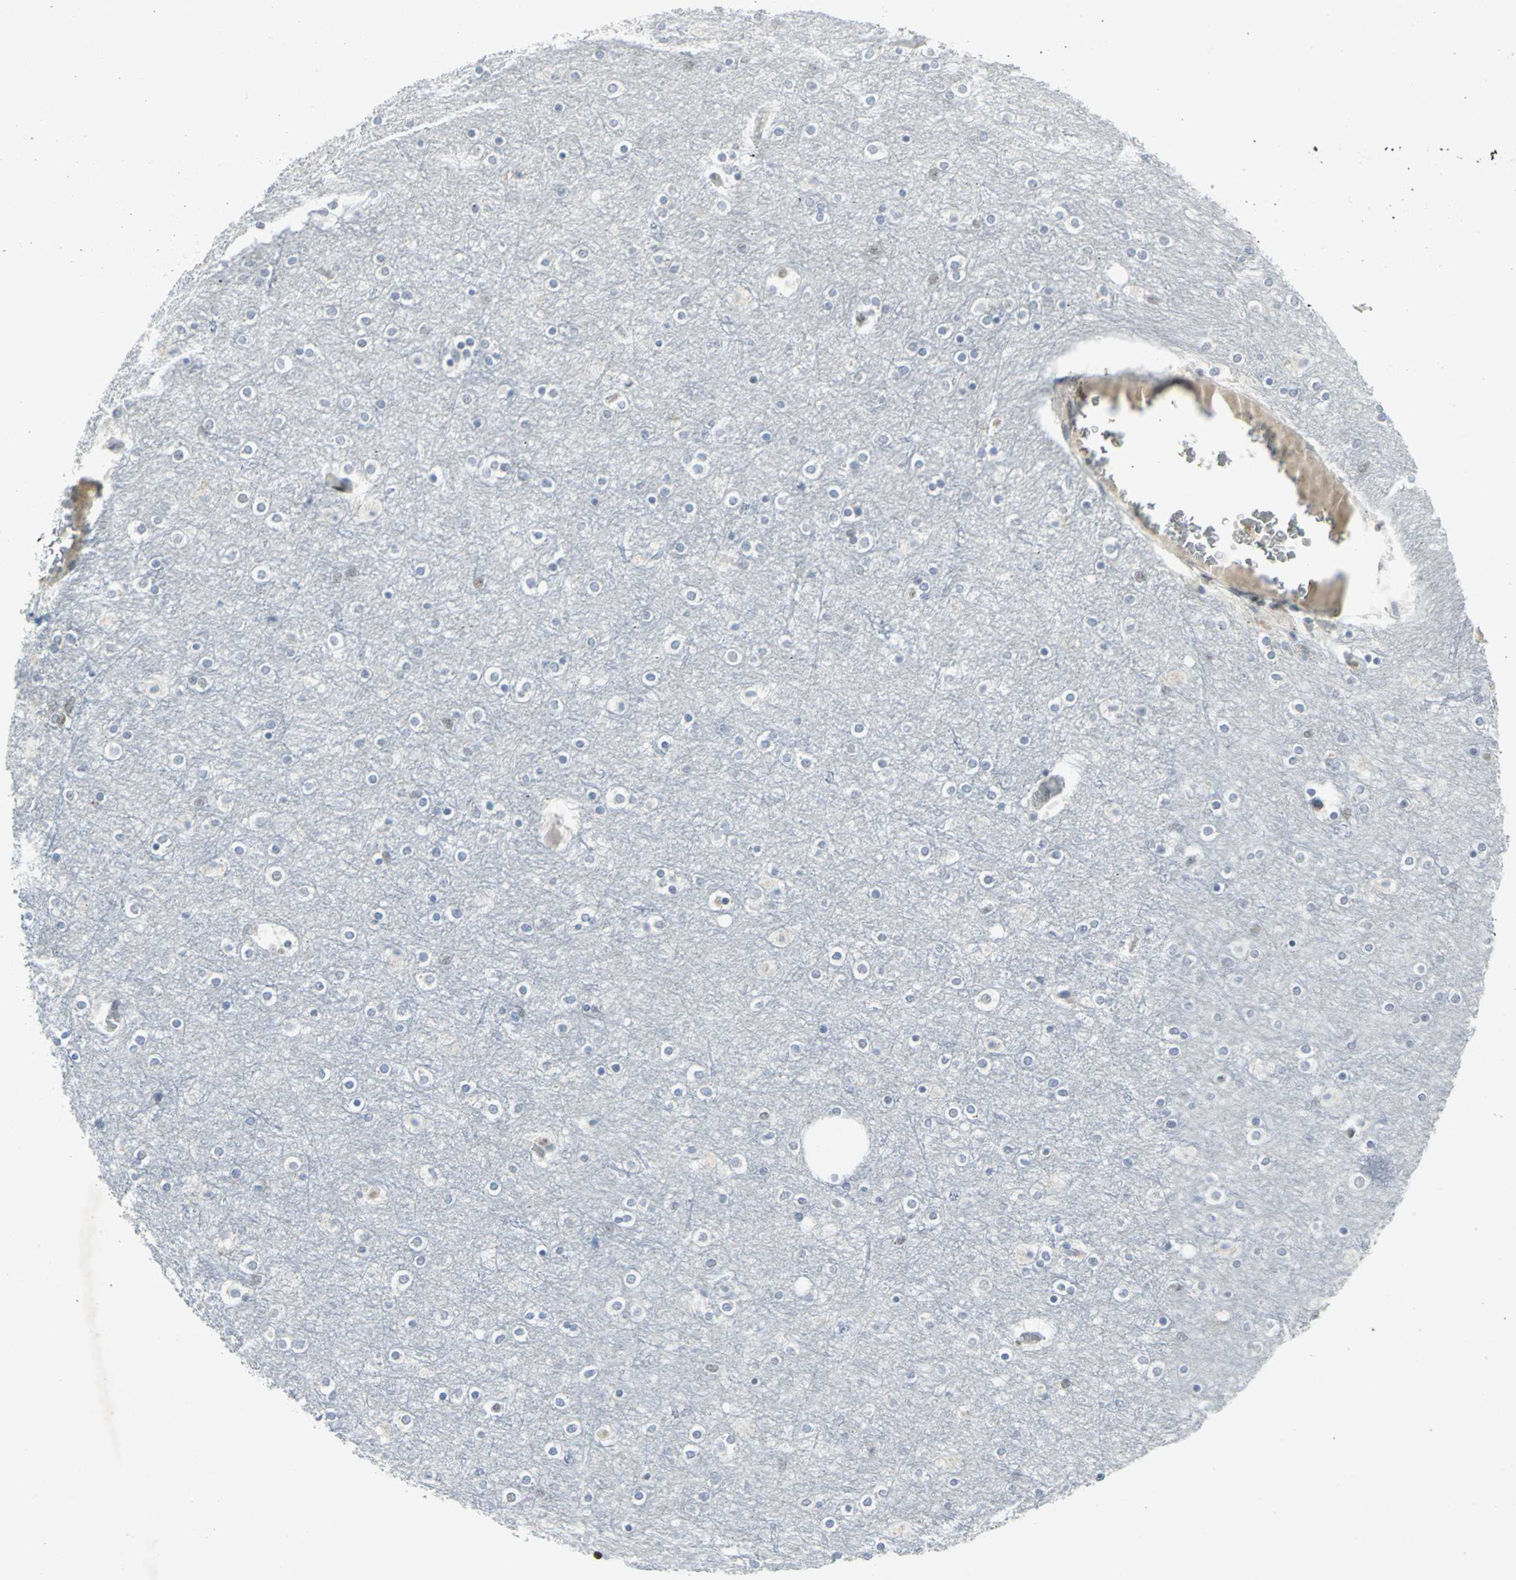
{"staining": {"intensity": "negative", "quantity": "none", "location": "none"}, "tissue": "cerebral cortex", "cell_type": "Endothelial cells", "image_type": "normal", "snomed": [{"axis": "morphology", "description": "Normal tissue, NOS"}, {"axis": "topography", "description": "Cerebral cortex"}], "caption": "Endothelial cells show no significant protein staining in normal cerebral cortex. (Brightfield microscopy of DAB (3,3'-diaminobenzidine) IHC at high magnification).", "gene": "RPA1", "patient": {"sex": "female", "age": 54}}